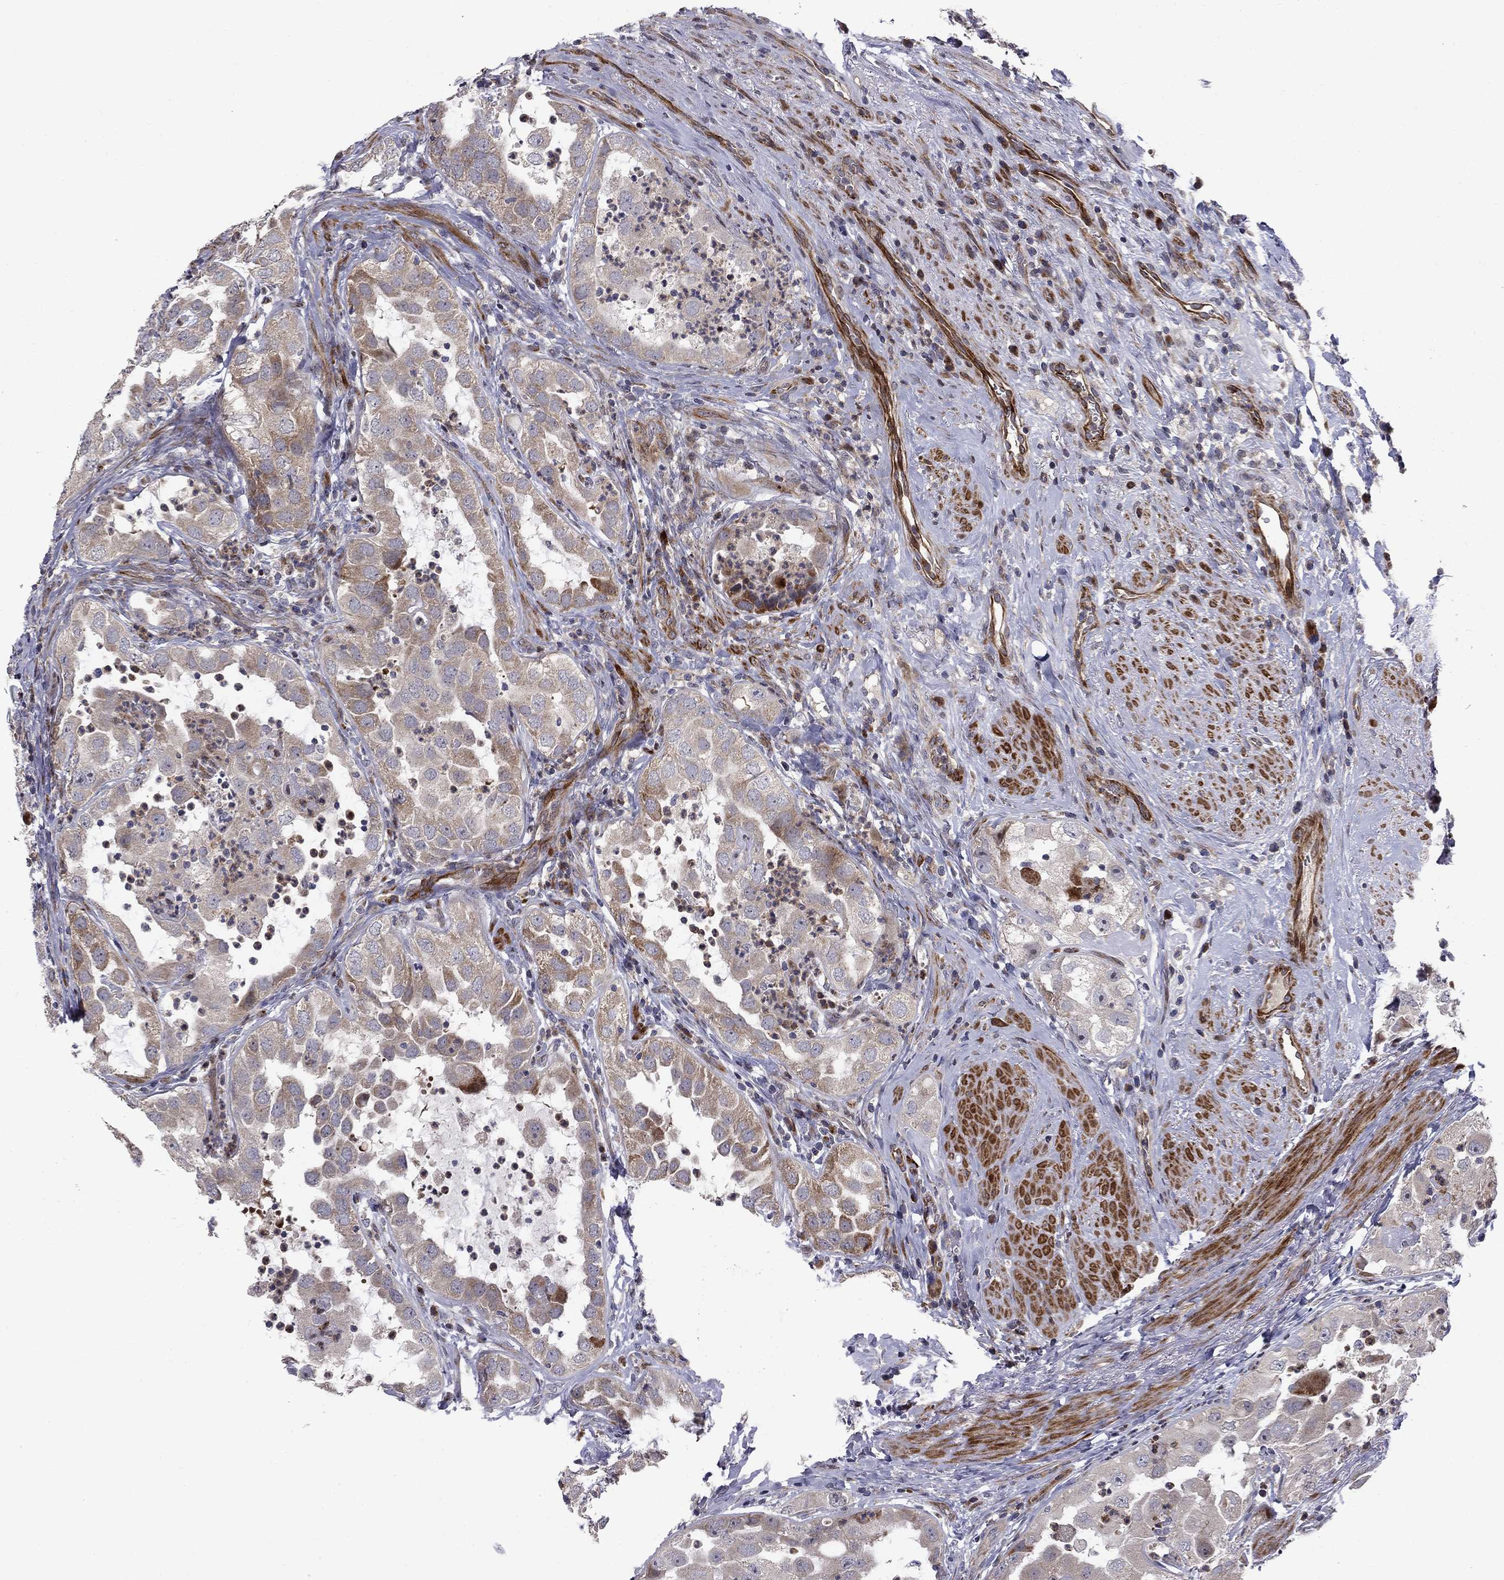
{"staining": {"intensity": "moderate", "quantity": "<25%", "location": "cytoplasmic/membranous"}, "tissue": "urothelial cancer", "cell_type": "Tumor cells", "image_type": "cancer", "snomed": [{"axis": "morphology", "description": "Urothelial carcinoma, High grade"}, {"axis": "topography", "description": "Urinary bladder"}], "caption": "Moderate cytoplasmic/membranous positivity for a protein is identified in approximately <25% of tumor cells of high-grade urothelial carcinoma using IHC.", "gene": "MIOS", "patient": {"sex": "female", "age": 41}}